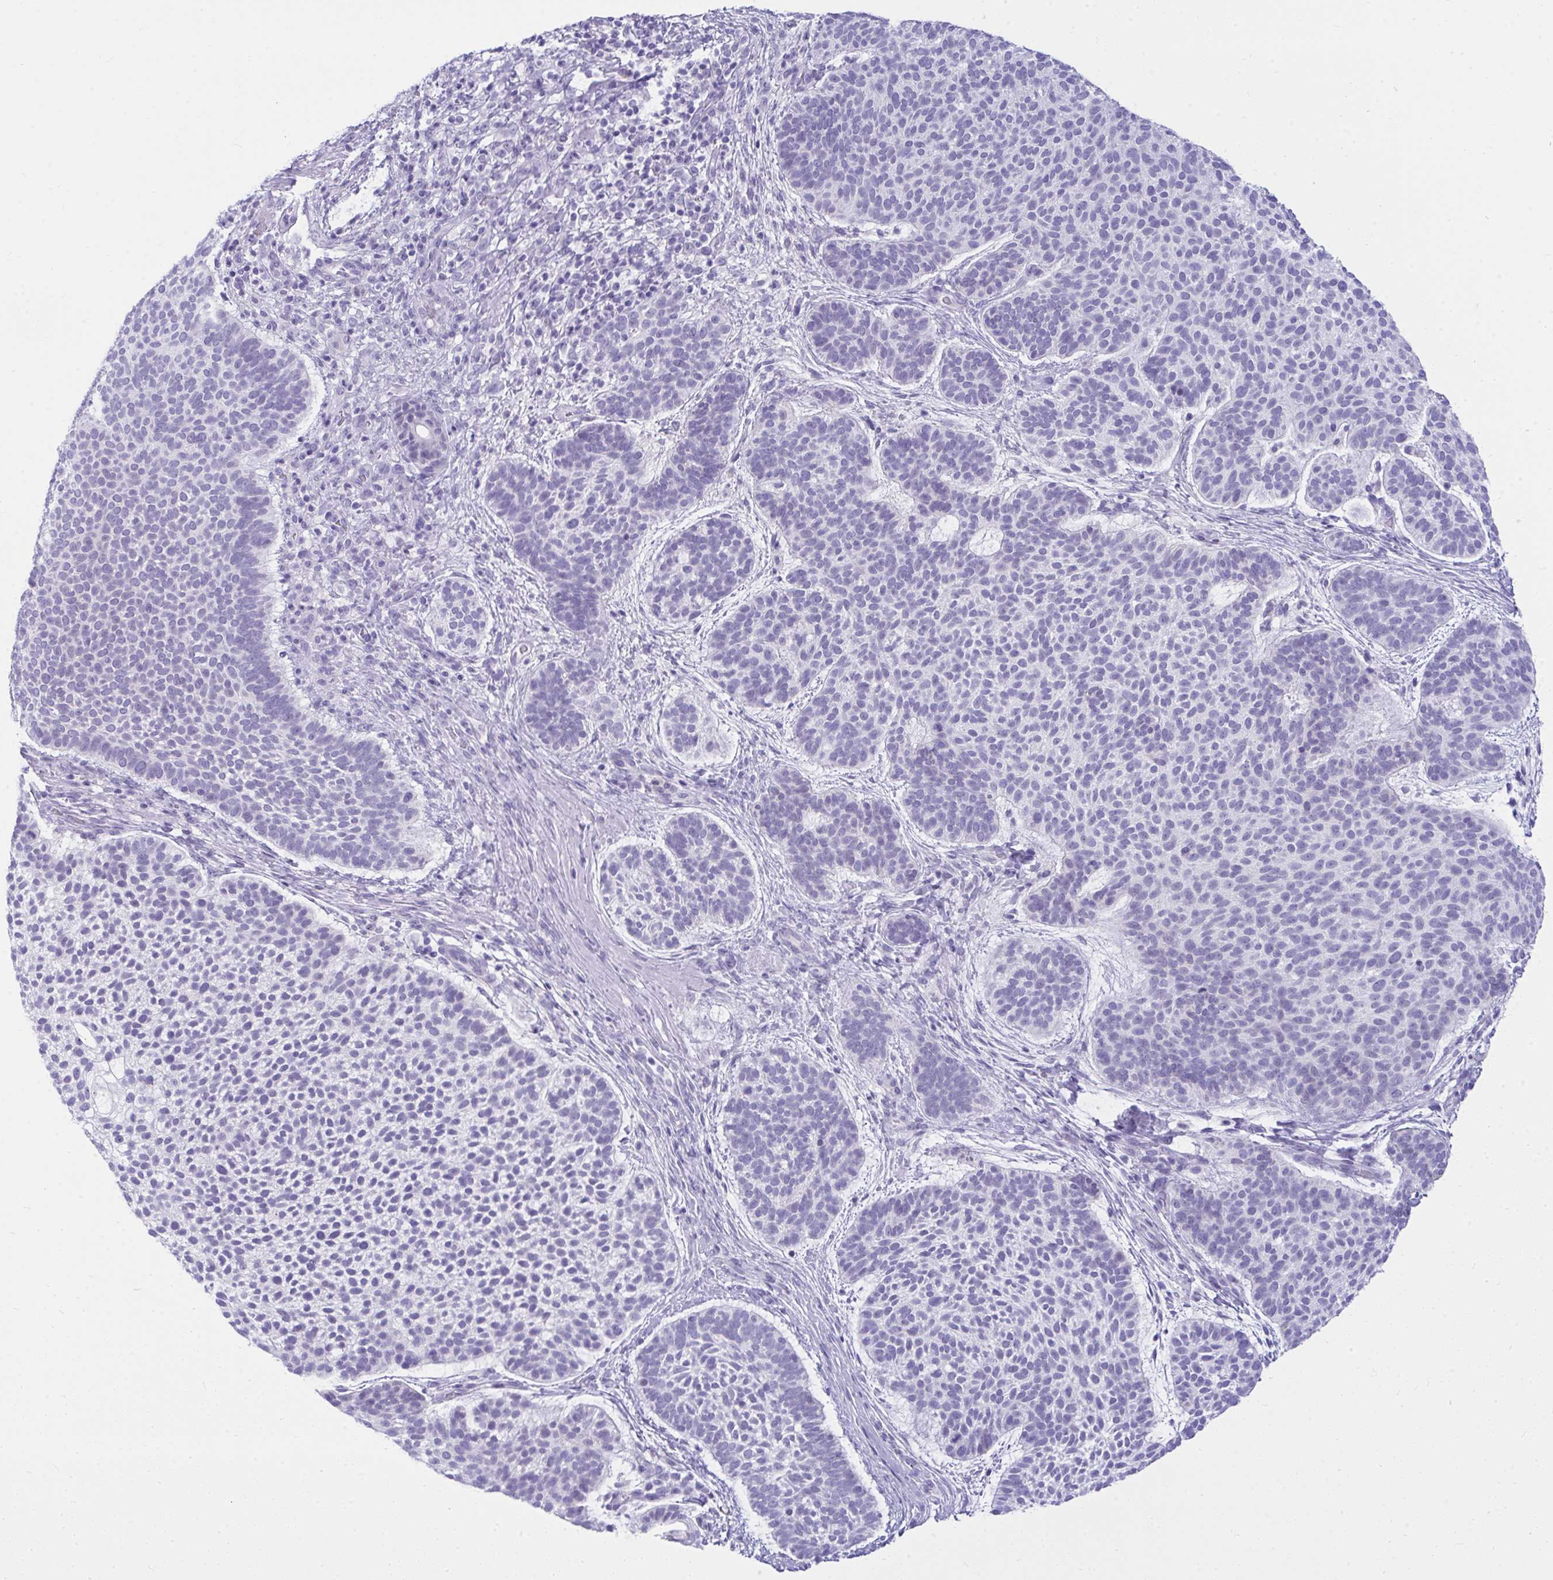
{"staining": {"intensity": "negative", "quantity": "none", "location": "none"}, "tissue": "skin cancer", "cell_type": "Tumor cells", "image_type": "cancer", "snomed": [{"axis": "morphology", "description": "Basal cell carcinoma"}, {"axis": "topography", "description": "Skin"}, {"axis": "topography", "description": "Skin of face"}], "caption": "Immunohistochemistry (IHC) photomicrograph of neoplastic tissue: skin cancer stained with DAB demonstrates no significant protein staining in tumor cells. The staining is performed using DAB brown chromogen with nuclei counter-stained in using hematoxylin.", "gene": "OR5F1", "patient": {"sex": "male", "age": 73}}